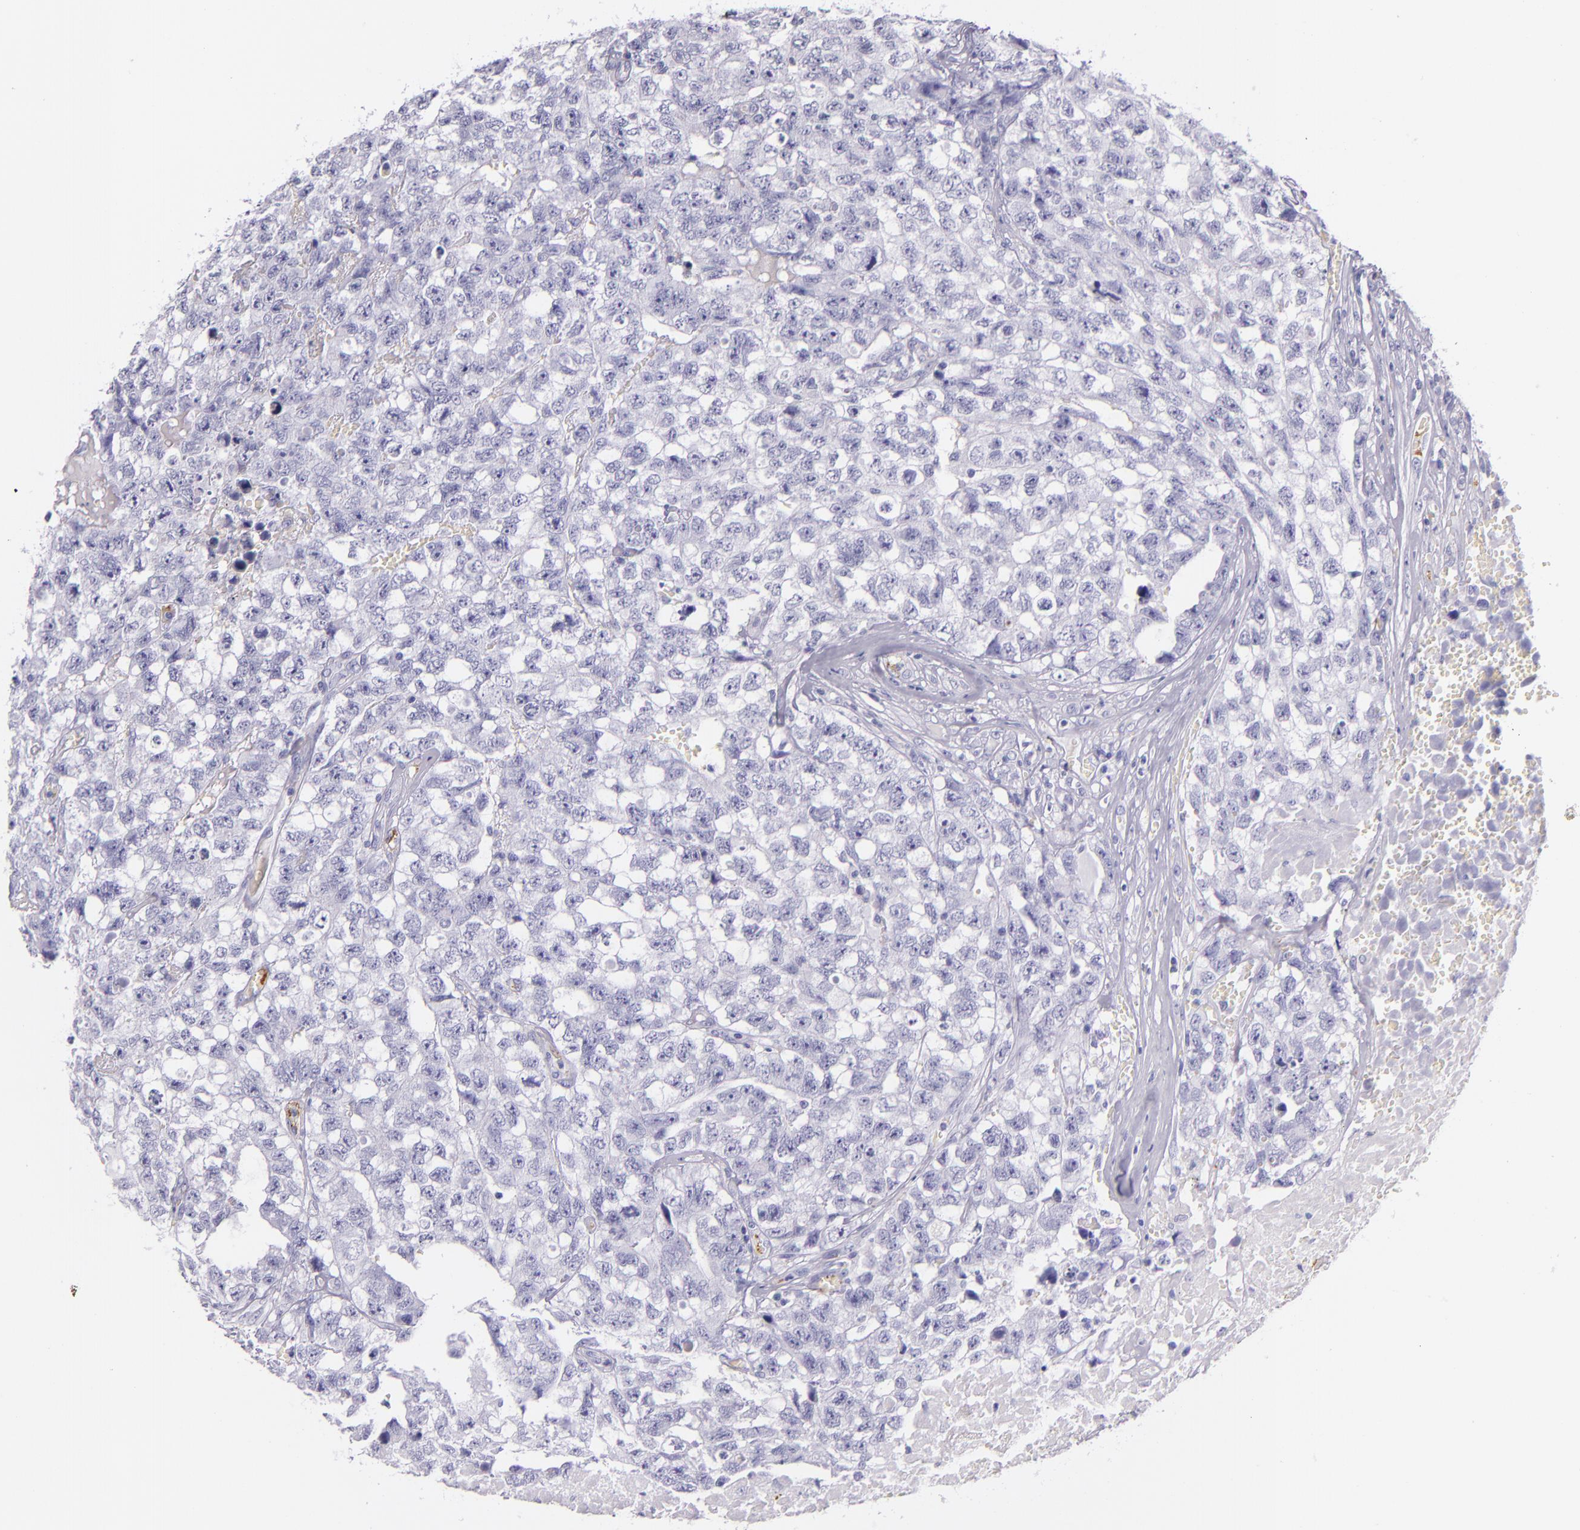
{"staining": {"intensity": "negative", "quantity": "none", "location": "none"}, "tissue": "testis cancer", "cell_type": "Tumor cells", "image_type": "cancer", "snomed": [{"axis": "morphology", "description": "Carcinoma, Embryonal, NOS"}, {"axis": "topography", "description": "Testis"}], "caption": "Histopathology image shows no significant protein positivity in tumor cells of embryonal carcinoma (testis). (DAB (3,3'-diaminobenzidine) immunohistochemistry with hematoxylin counter stain).", "gene": "SELP", "patient": {"sex": "male", "age": 31}}